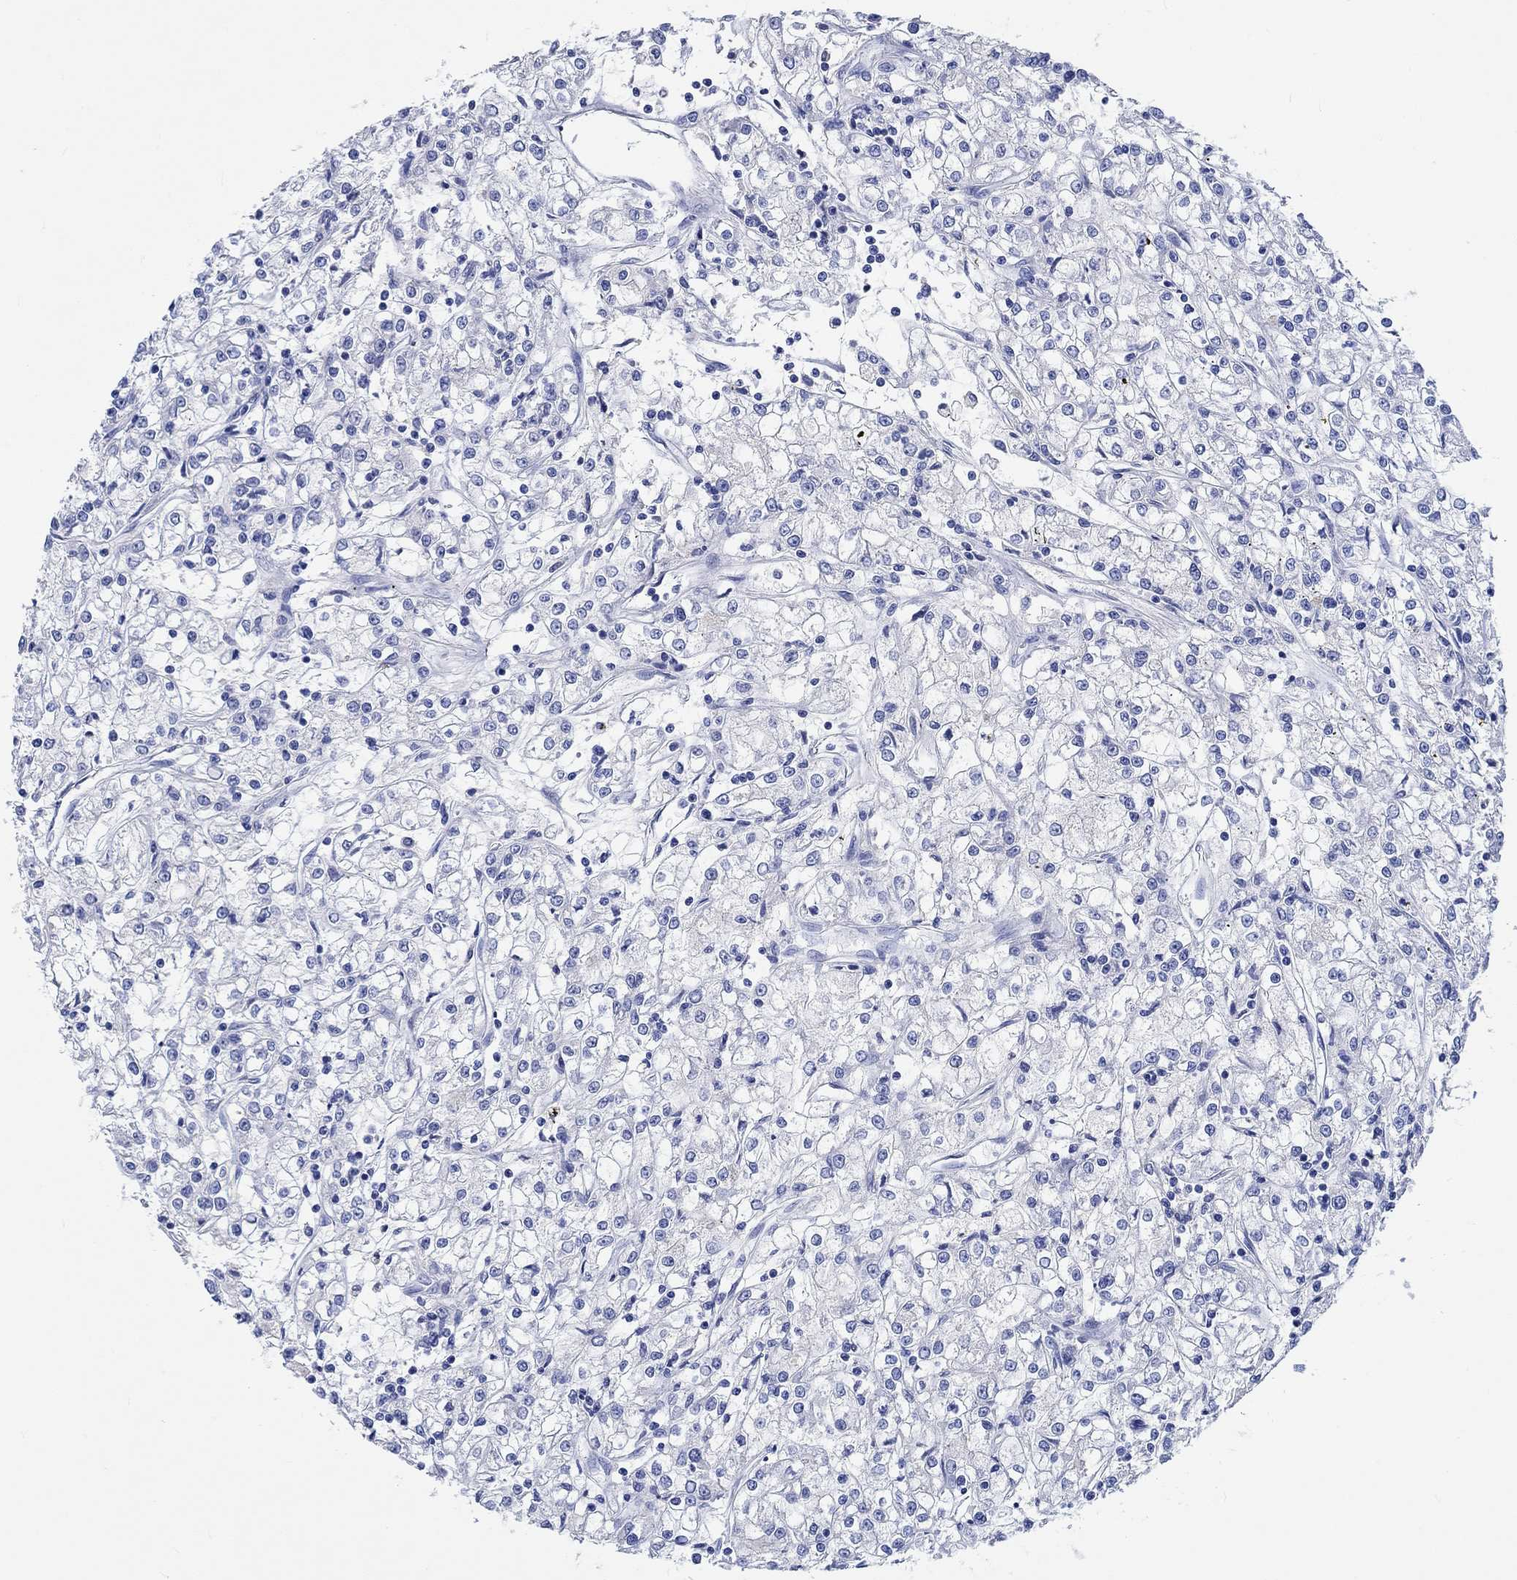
{"staining": {"intensity": "negative", "quantity": "none", "location": "none"}, "tissue": "renal cancer", "cell_type": "Tumor cells", "image_type": "cancer", "snomed": [{"axis": "morphology", "description": "Adenocarcinoma, NOS"}, {"axis": "topography", "description": "Kidney"}], "caption": "Tumor cells show no significant expression in renal cancer (adenocarcinoma).", "gene": "SHISA4", "patient": {"sex": "female", "age": 59}}